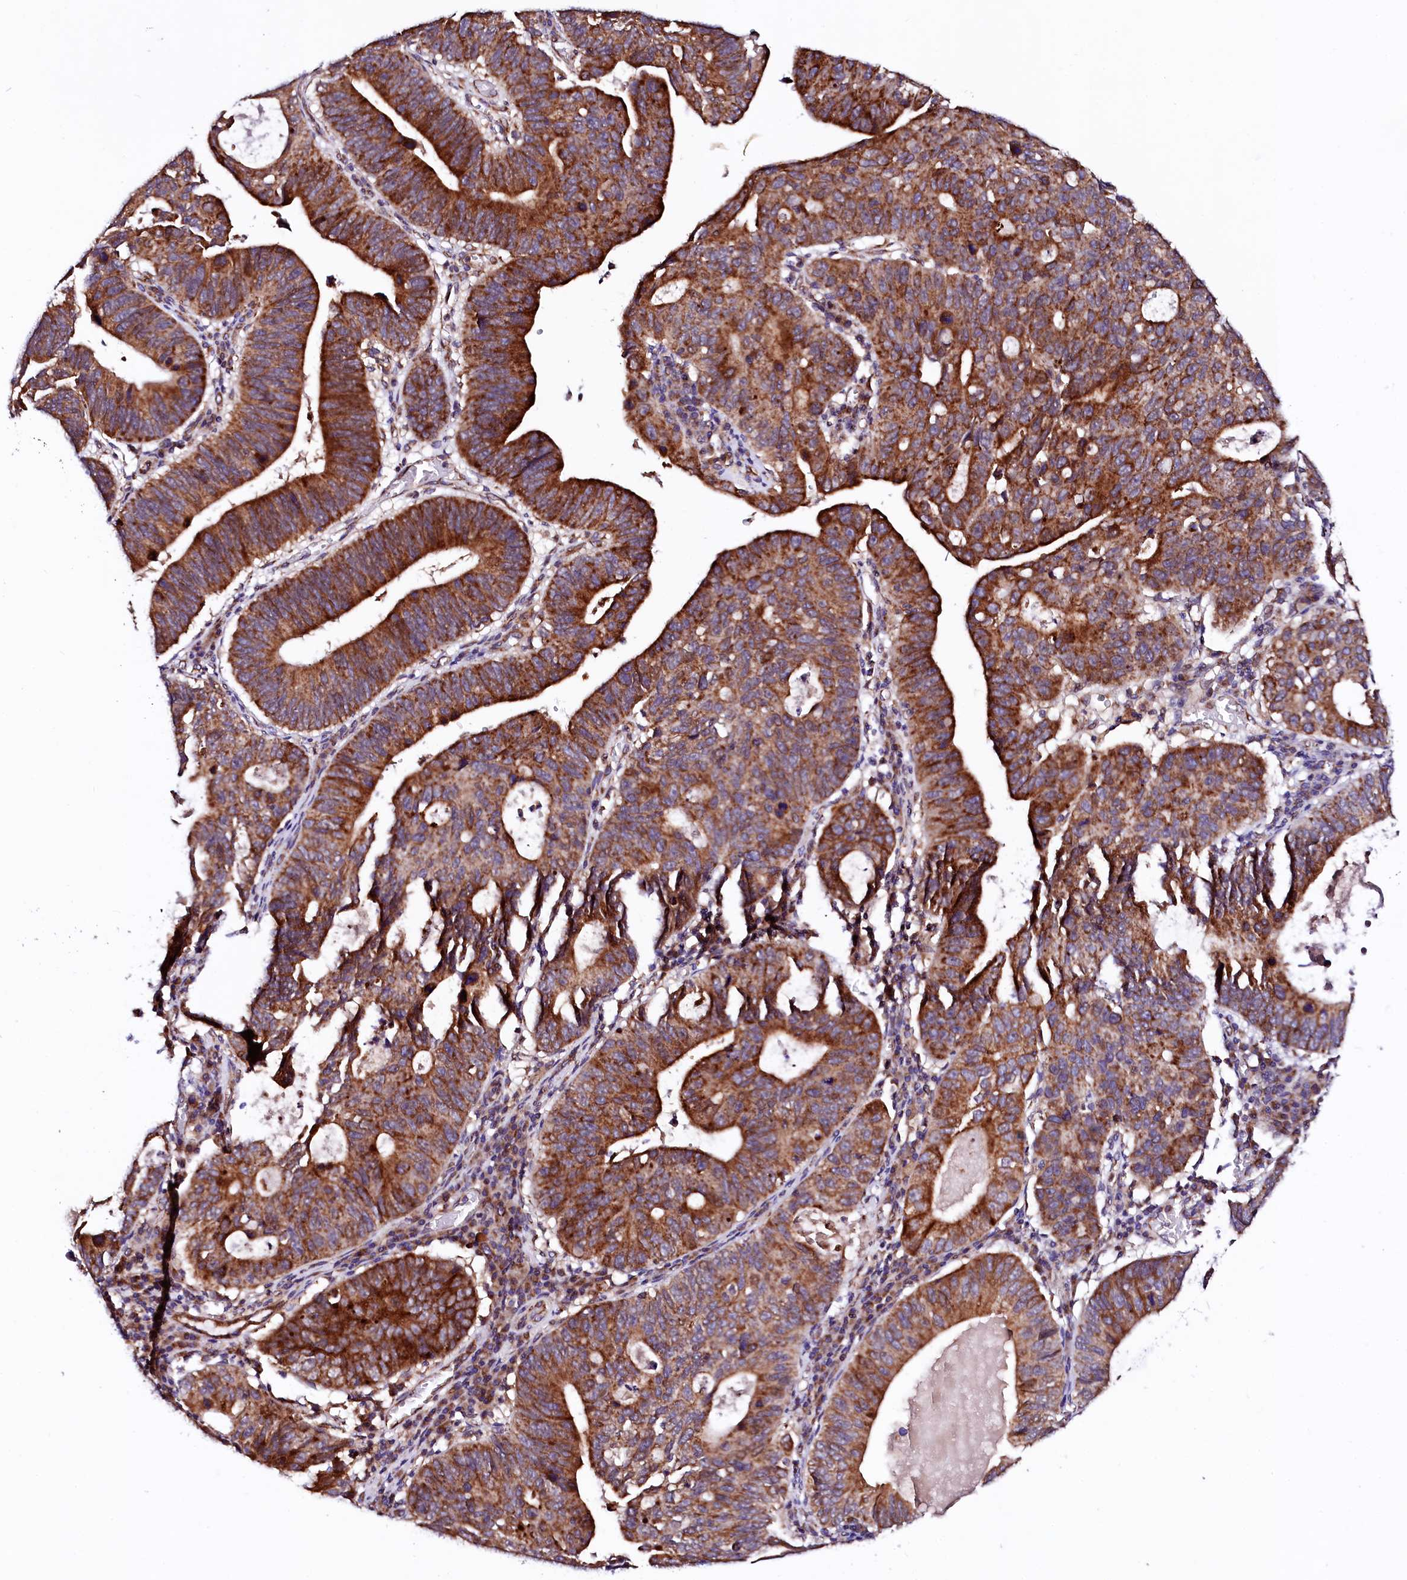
{"staining": {"intensity": "moderate", "quantity": ">75%", "location": "cytoplasmic/membranous"}, "tissue": "stomach cancer", "cell_type": "Tumor cells", "image_type": "cancer", "snomed": [{"axis": "morphology", "description": "Adenocarcinoma, NOS"}, {"axis": "topography", "description": "Stomach"}], "caption": "A medium amount of moderate cytoplasmic/membranous positivity is identified in approximately >75% of tumor cells in stomach adenocarcinoma tissue. (IHC, brightfield microscopy, high magnification).", "gene": "UBE3C", "patient": {"sex": "male", "age": 59}}